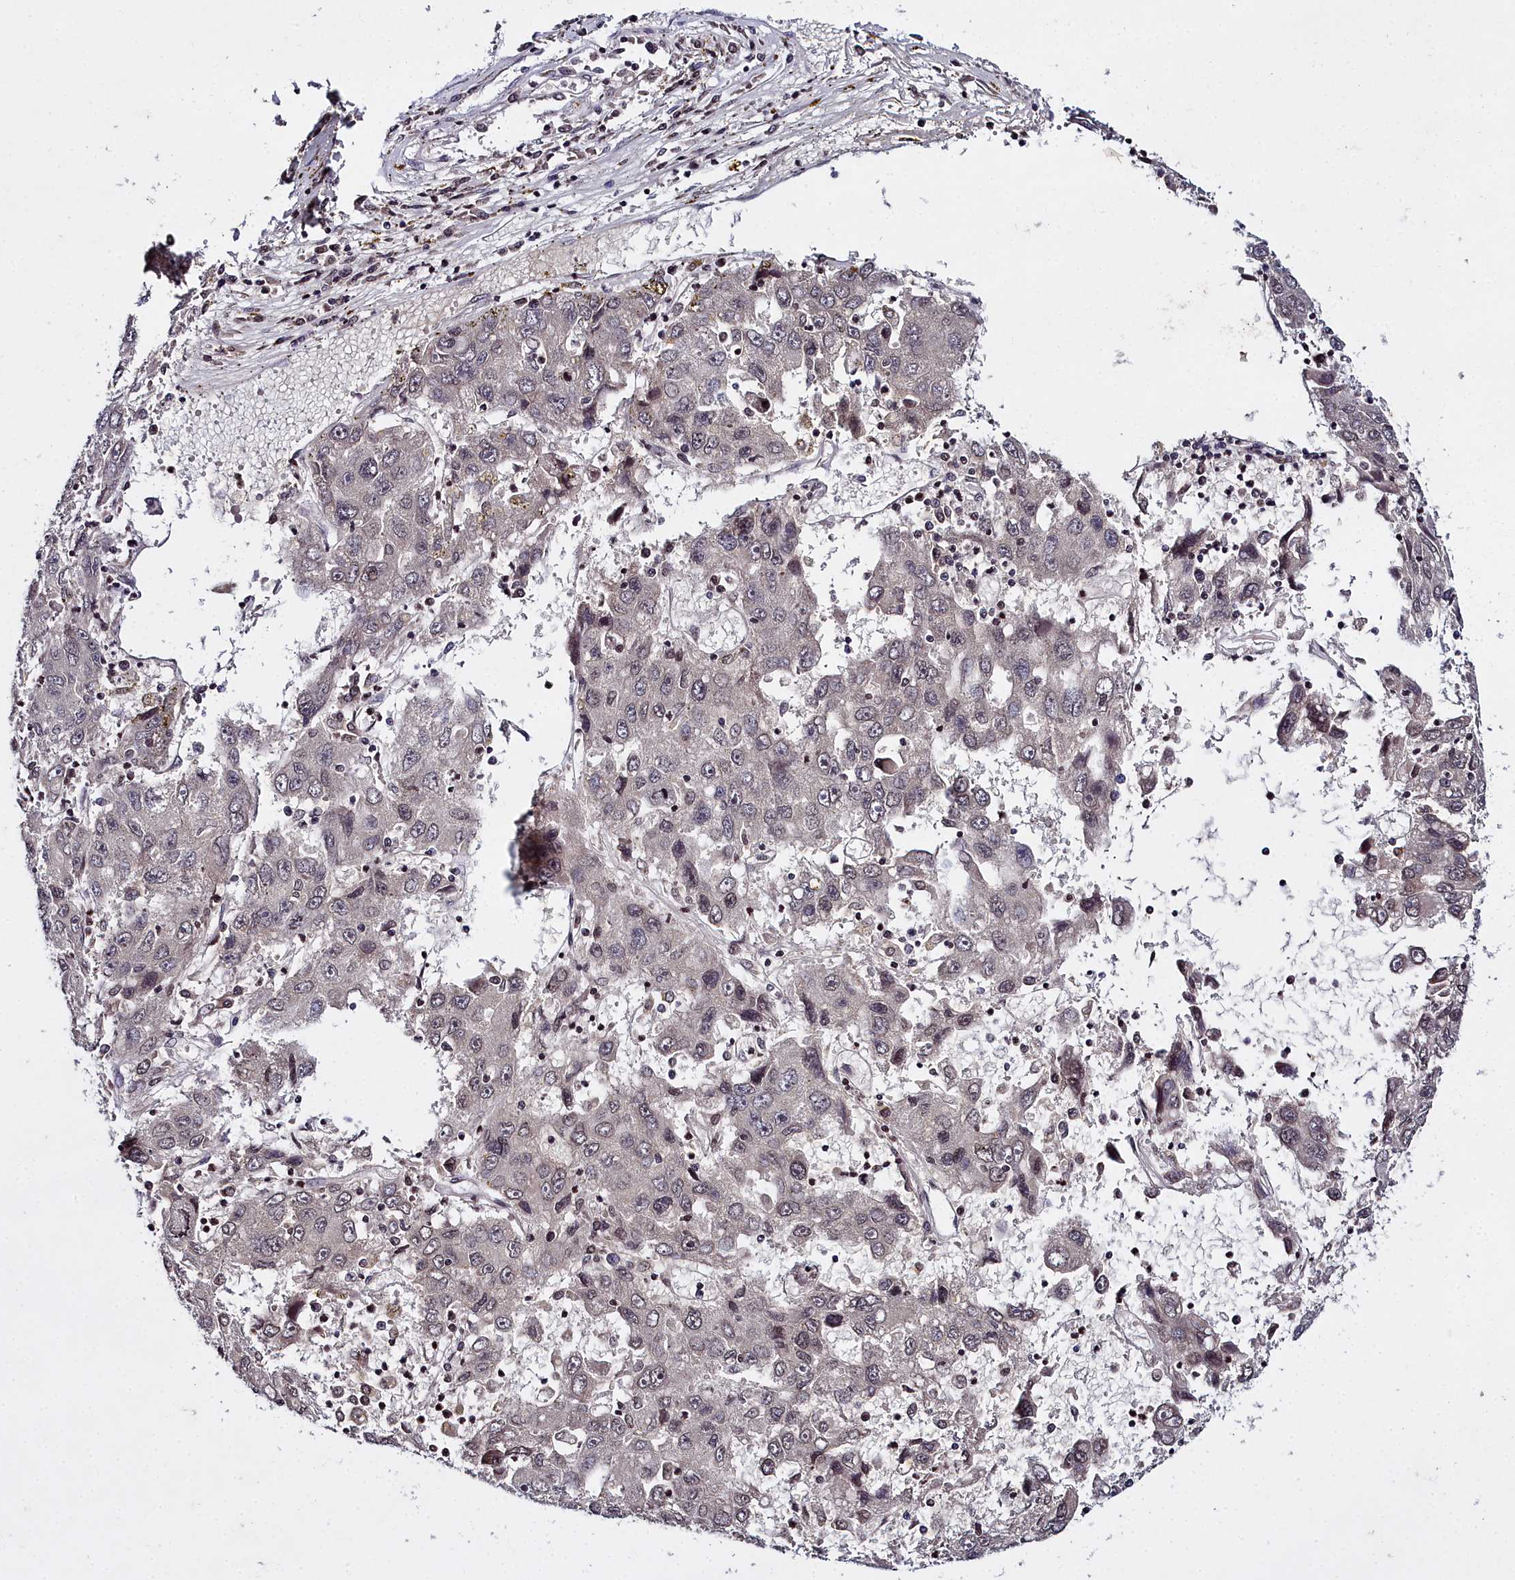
{"staining": {"intensity": "weak", "quantity": "<25%", "location": "nuclear"}, "tissue": "liver cancer", "cell_type": "Tumor cells", "image_type": "cancer", "snomed": [{"axis": "morphology", "description": "Carcinoma, Hepatocellular, NOS"}, {"axis": "topography", "description": "Liver"}], "caption": "Liver hepatocellular carcinoma was stained to show a protein in brown. There is no significant staining in tumor cells. (Immunohistochemistry (ihc), brightfield microscopy, high magnification).", "gene": "FZD4", "patient": {"sex": "male", "age": 49}}